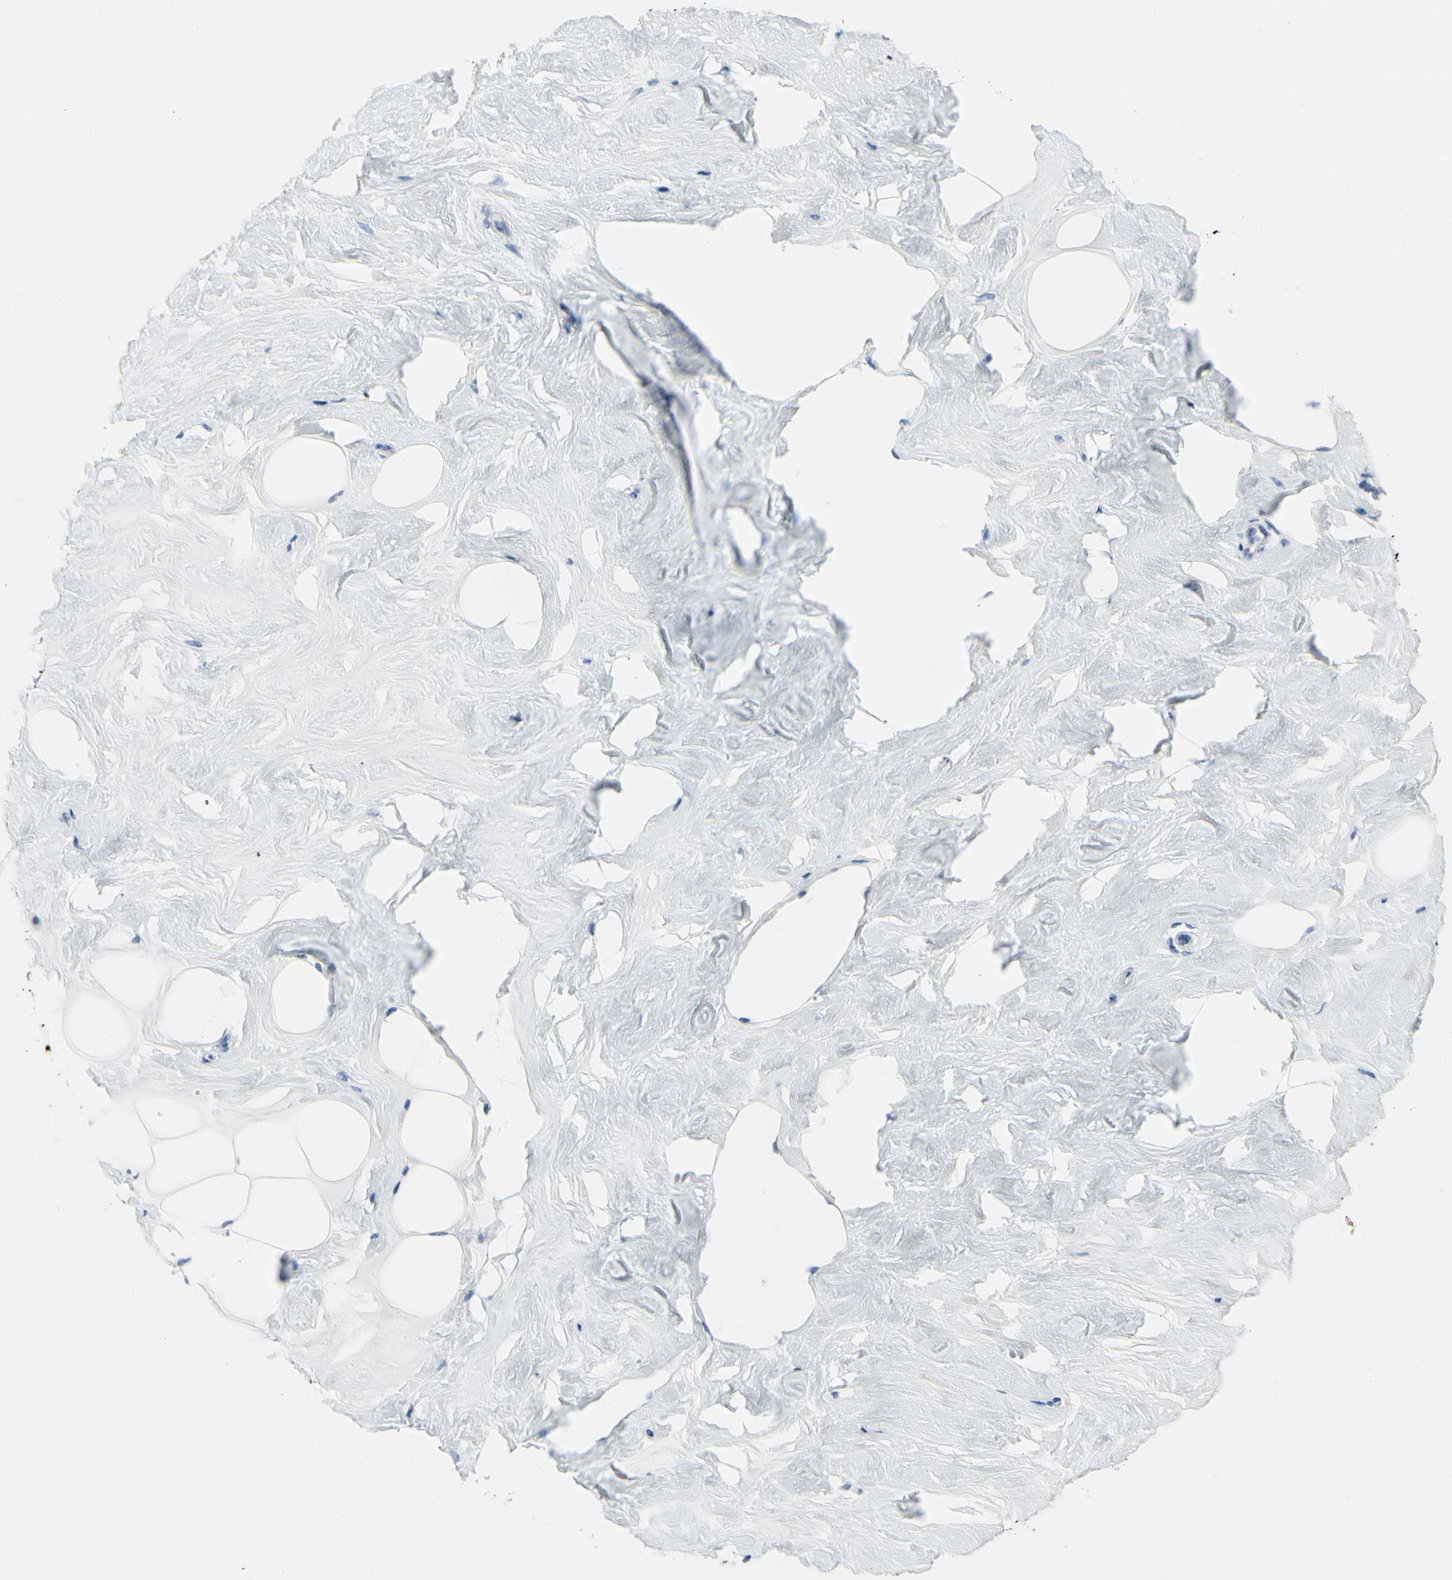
{"staining": {"intensity": "negative", "quantity": "none", "location": "none"}, "tissue": "breast", "cell_type": "Adipocytes", "image_type": "normal", "snomed": [{"axis": "morphology", "description": "Normal tissue, NOS"}, {"axis": "topography", "description": "Breast"}], "caption": "This is a image of immunohistochemistry (IHC) staining of benign breast, which shows no positivity in adipocytes.", "gene": "MUC5B", "patient": {"sex": "female", "age": 52}}